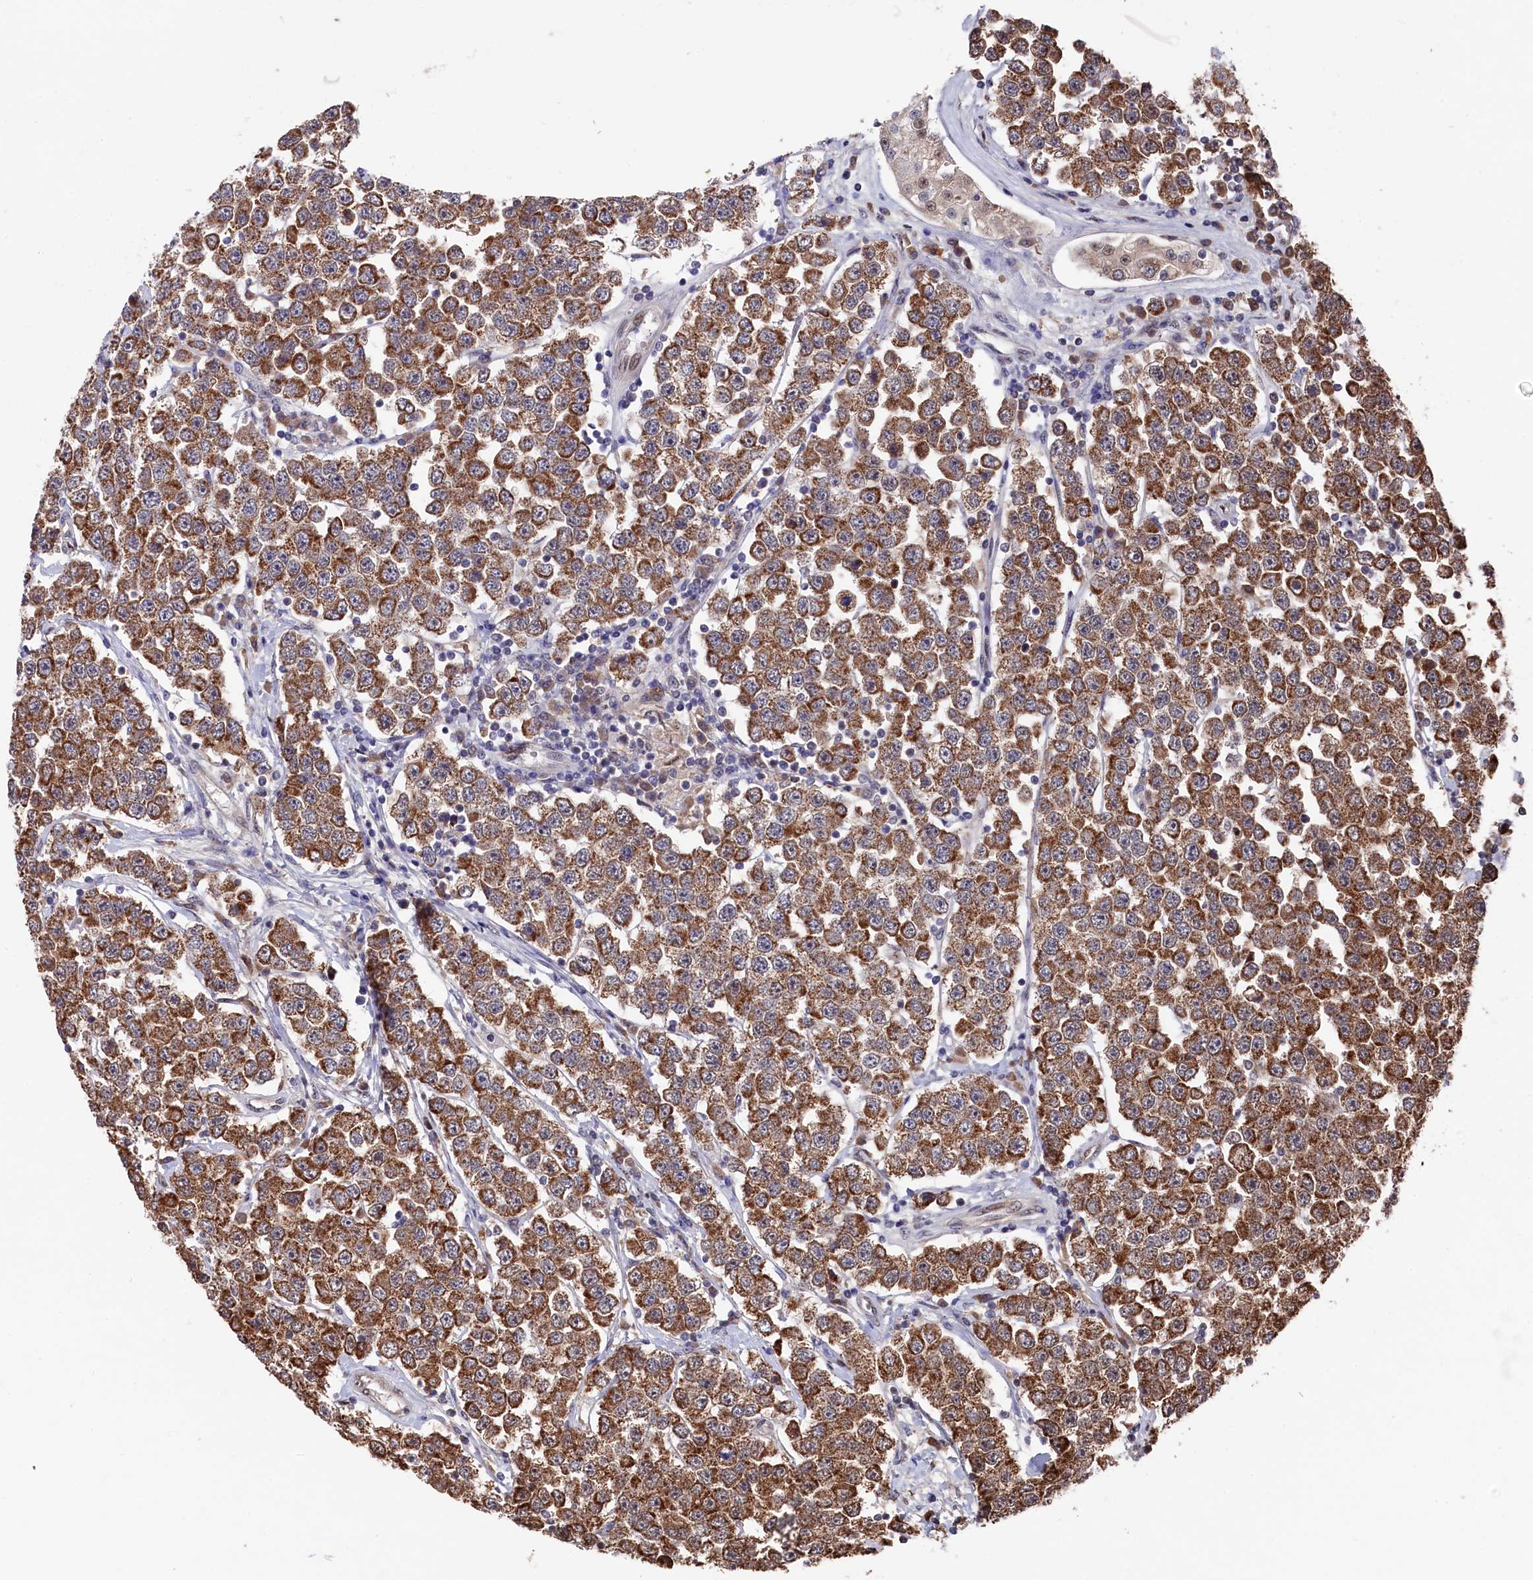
{"staining": {"intensity": "strong", "quantity": ">75%", "location": "cytoplasmic/membranous"}, "tissue": "testis cancer", "cell_type": "Tumor cells", "image_type": "cancer", "snomed": [{"axis": "morphology", "description": "Seminoma, NOS"}, {"axis": "topography", "description": "Testis"}], "caption": "Approximately >75% of tumor cells in seminoma (testis) show strong cytoplasmic/membranous protein staining as visualized by brown immunohistochemical staining.", "gene": "CLPX", "patient": {"sex": "male", "age": 28}}